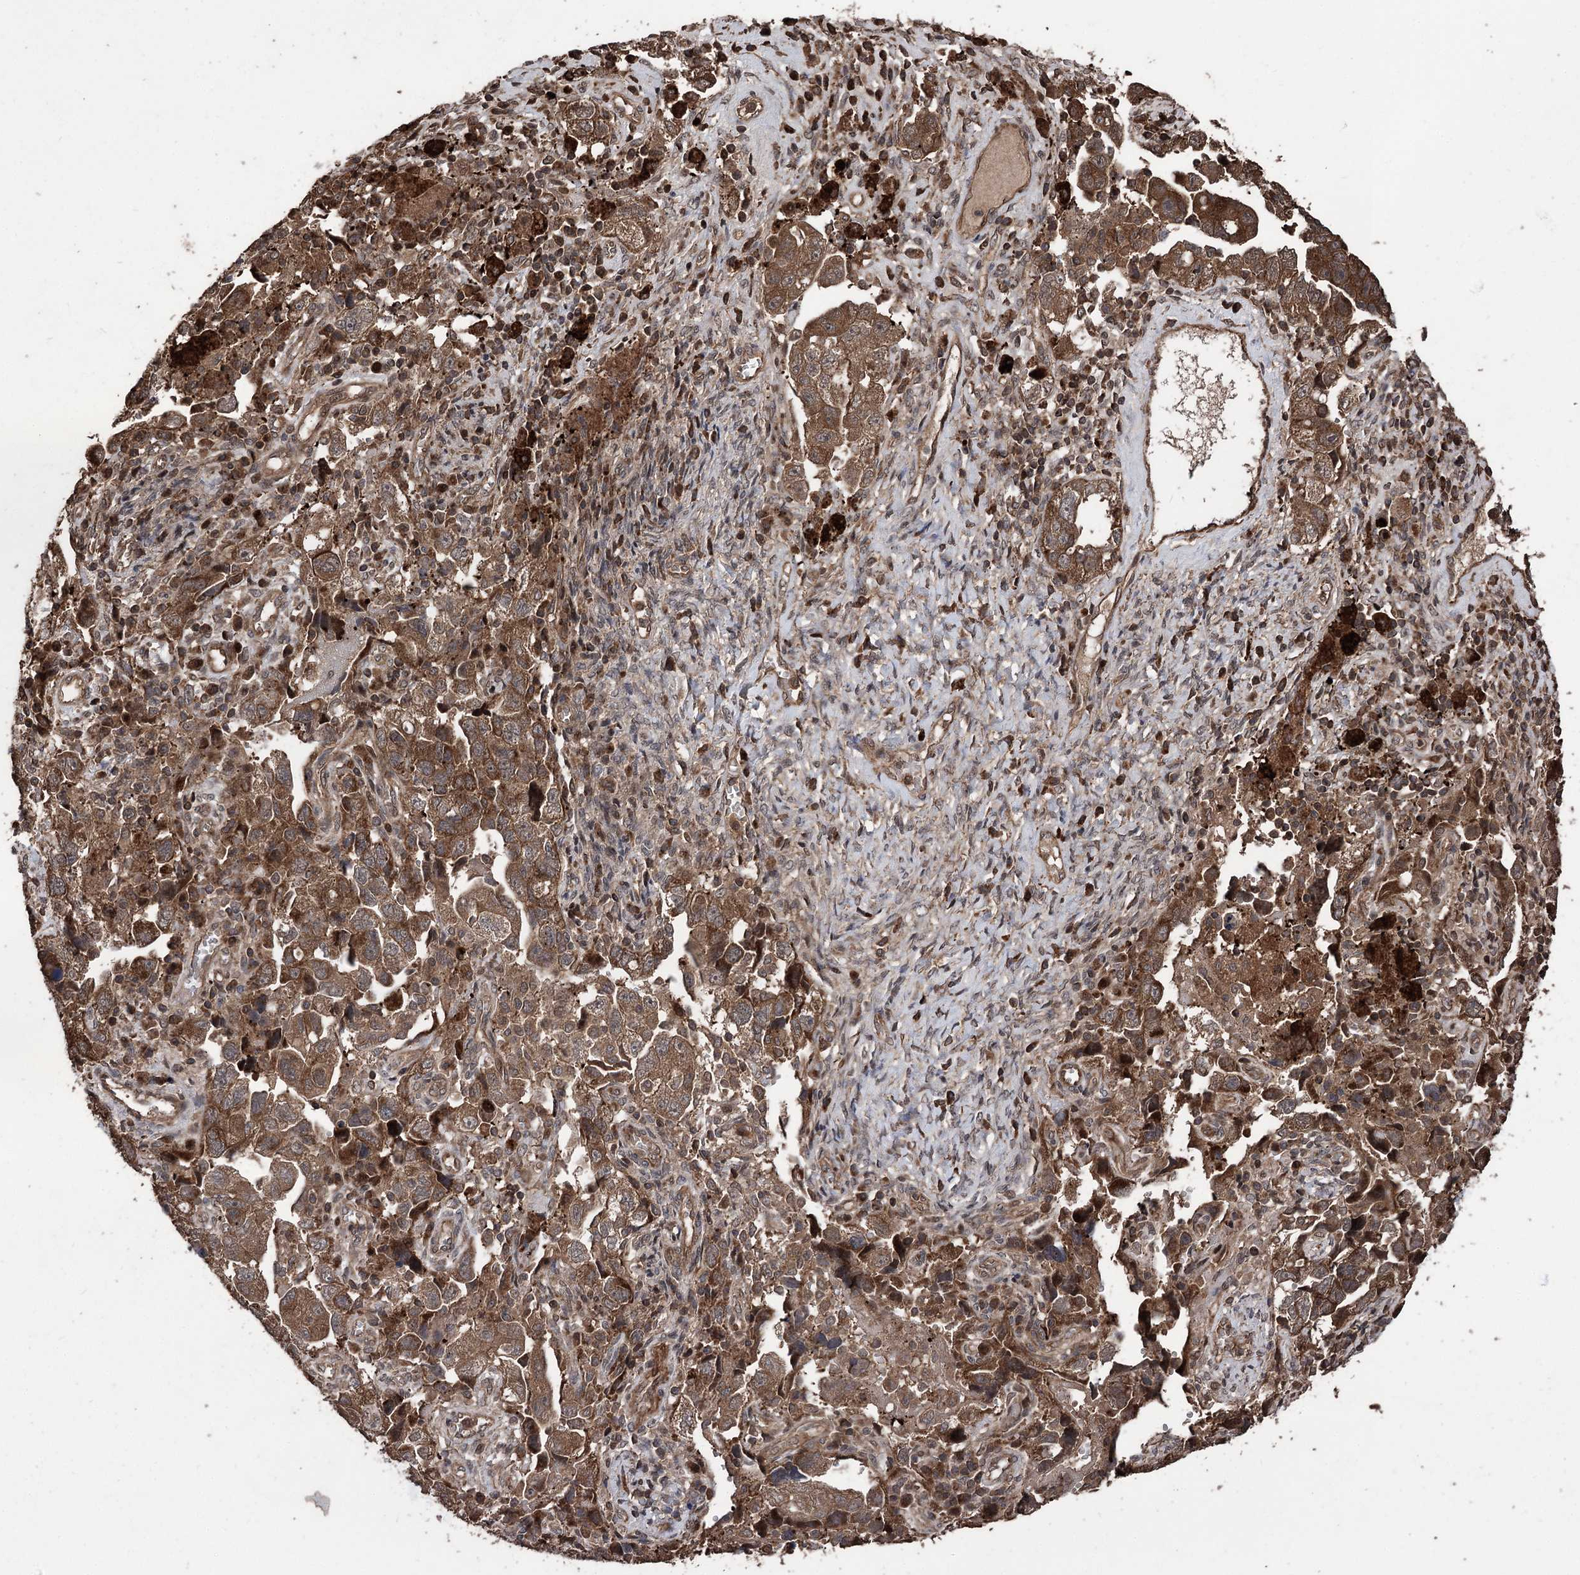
{"staining": {"intensity": "moderate", "quantity": ">75%", "location": "cytoplasmic/membranous"}, "tissue": "ovarian cancer", "cell_type": "Tumor cells", "image_type": "cancer", "snomed": [{"axis": "morphology", "description": "Carcinoma, NOS"}, {"axis": "morphology", "description": "Cystadenocarcinoma, serous, NOS"}, {"axis": "topography", "description": "Ovary"}], "caption": "Immunohistochemical staining of carcinoma (ovarian) demonstrates moderate cytoplasmic/membranous protein staining in approximately >75% of tumor cells. The protein is stained brown, and the nuclei are stained in blue (DAB (3,3'-diaminobenzidine) IHC with brightfield microscopy, high magnification).", "gene": "RASSF3", "patient": {"sex": "female", "age": 69}}